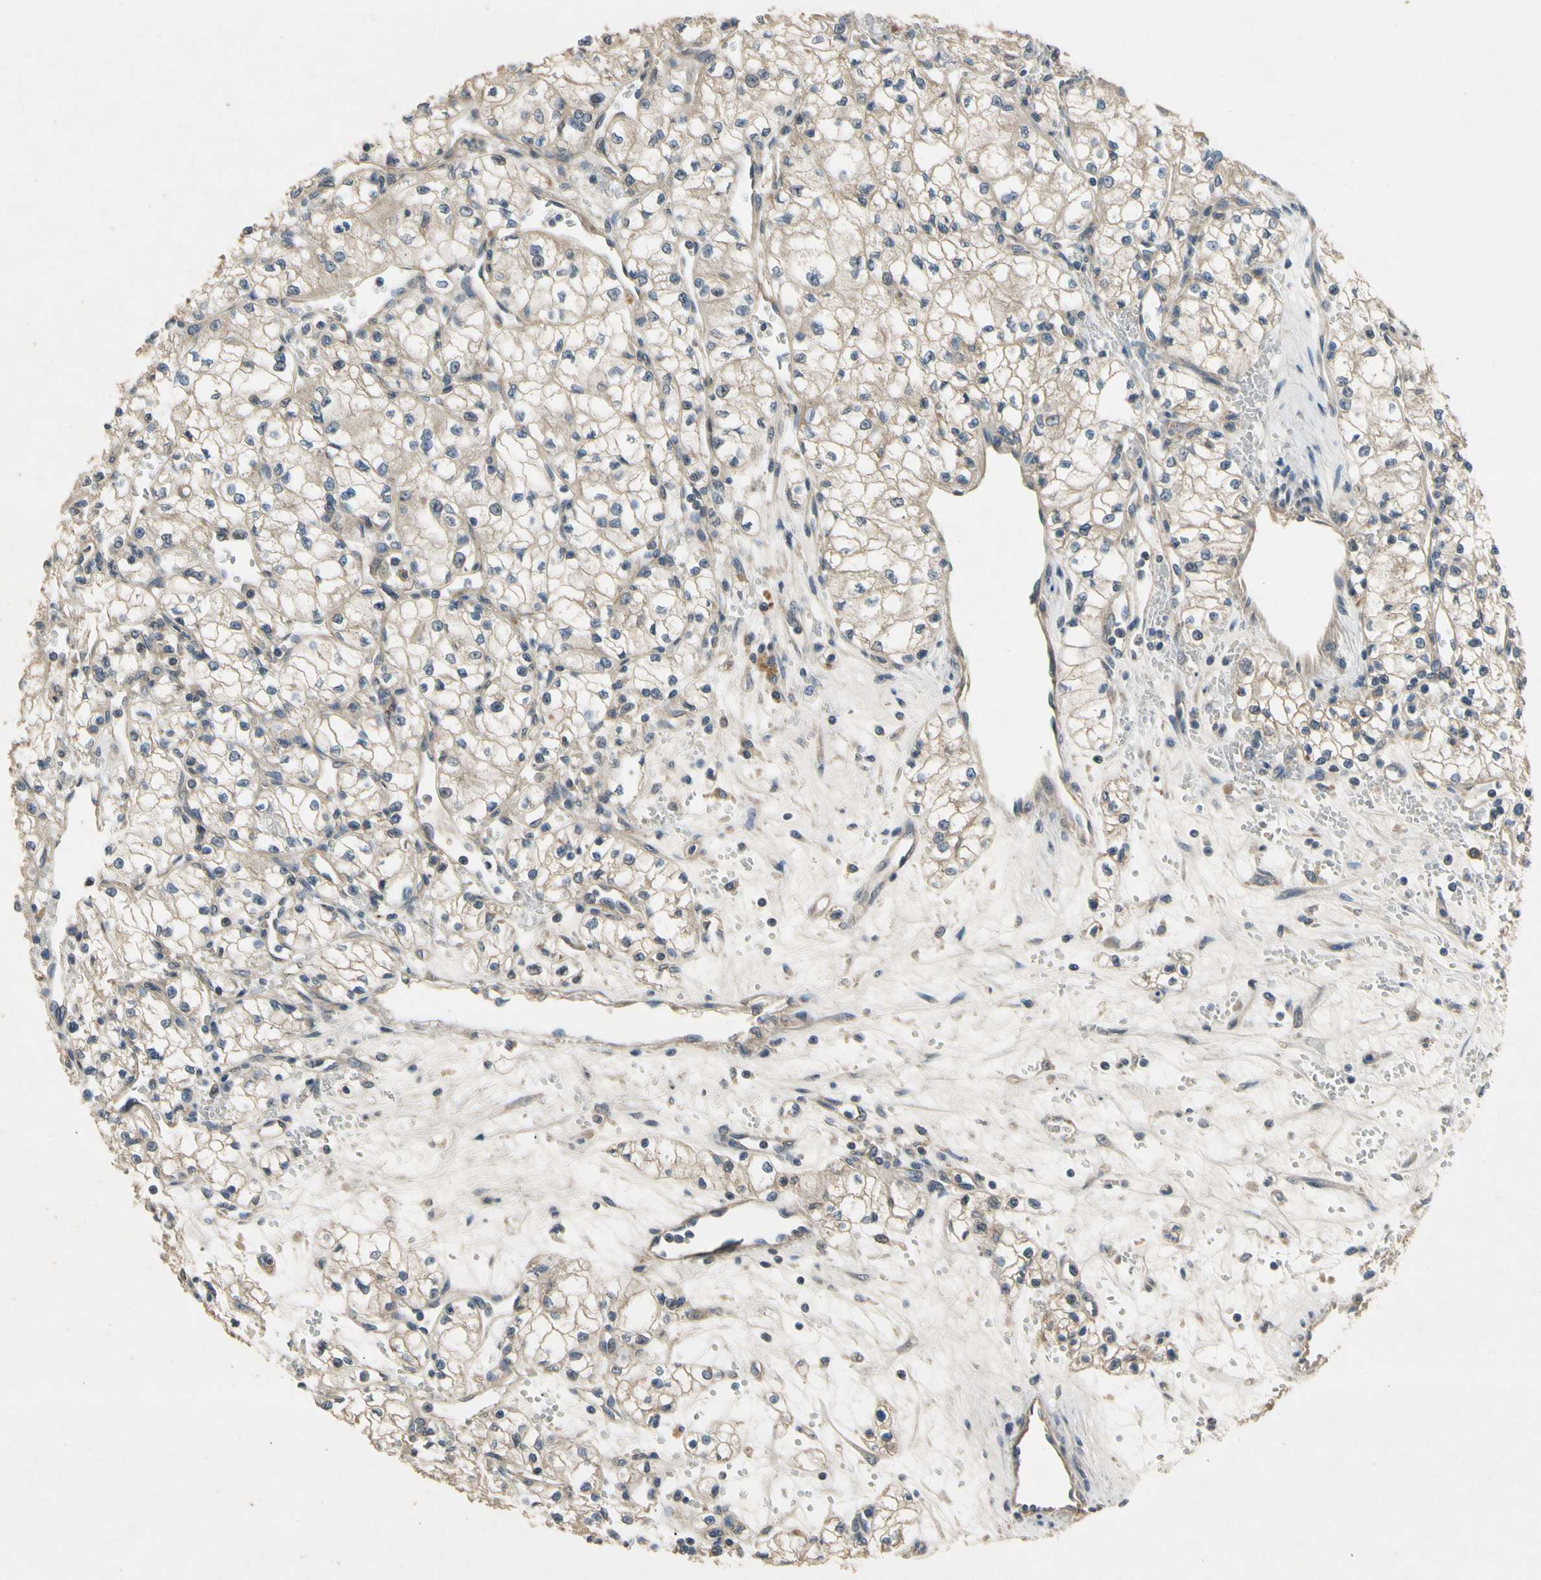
{"staining": {"intensity": "weak", "quantity": "<25%", "location": "cytoplasmic/membranous"}, "tissue": "renal cancer", "cell_type": "Tumor cells", "image_type": "cancer", "snomed": [{"axis": "morphology", "description": "Normal tissue, NOS"}, {"axis": "morphology", "description": "Adenocarcinoma, NOS"}, {"axis": "topography", "description": "Kidney"}], "caption": "An image of adenocarcinoma (renal) stained for a protein exhibits no brown staining in tumor cells.", "gene": "ALKBH3", "patient": {"sex": "male", "age": 59}}